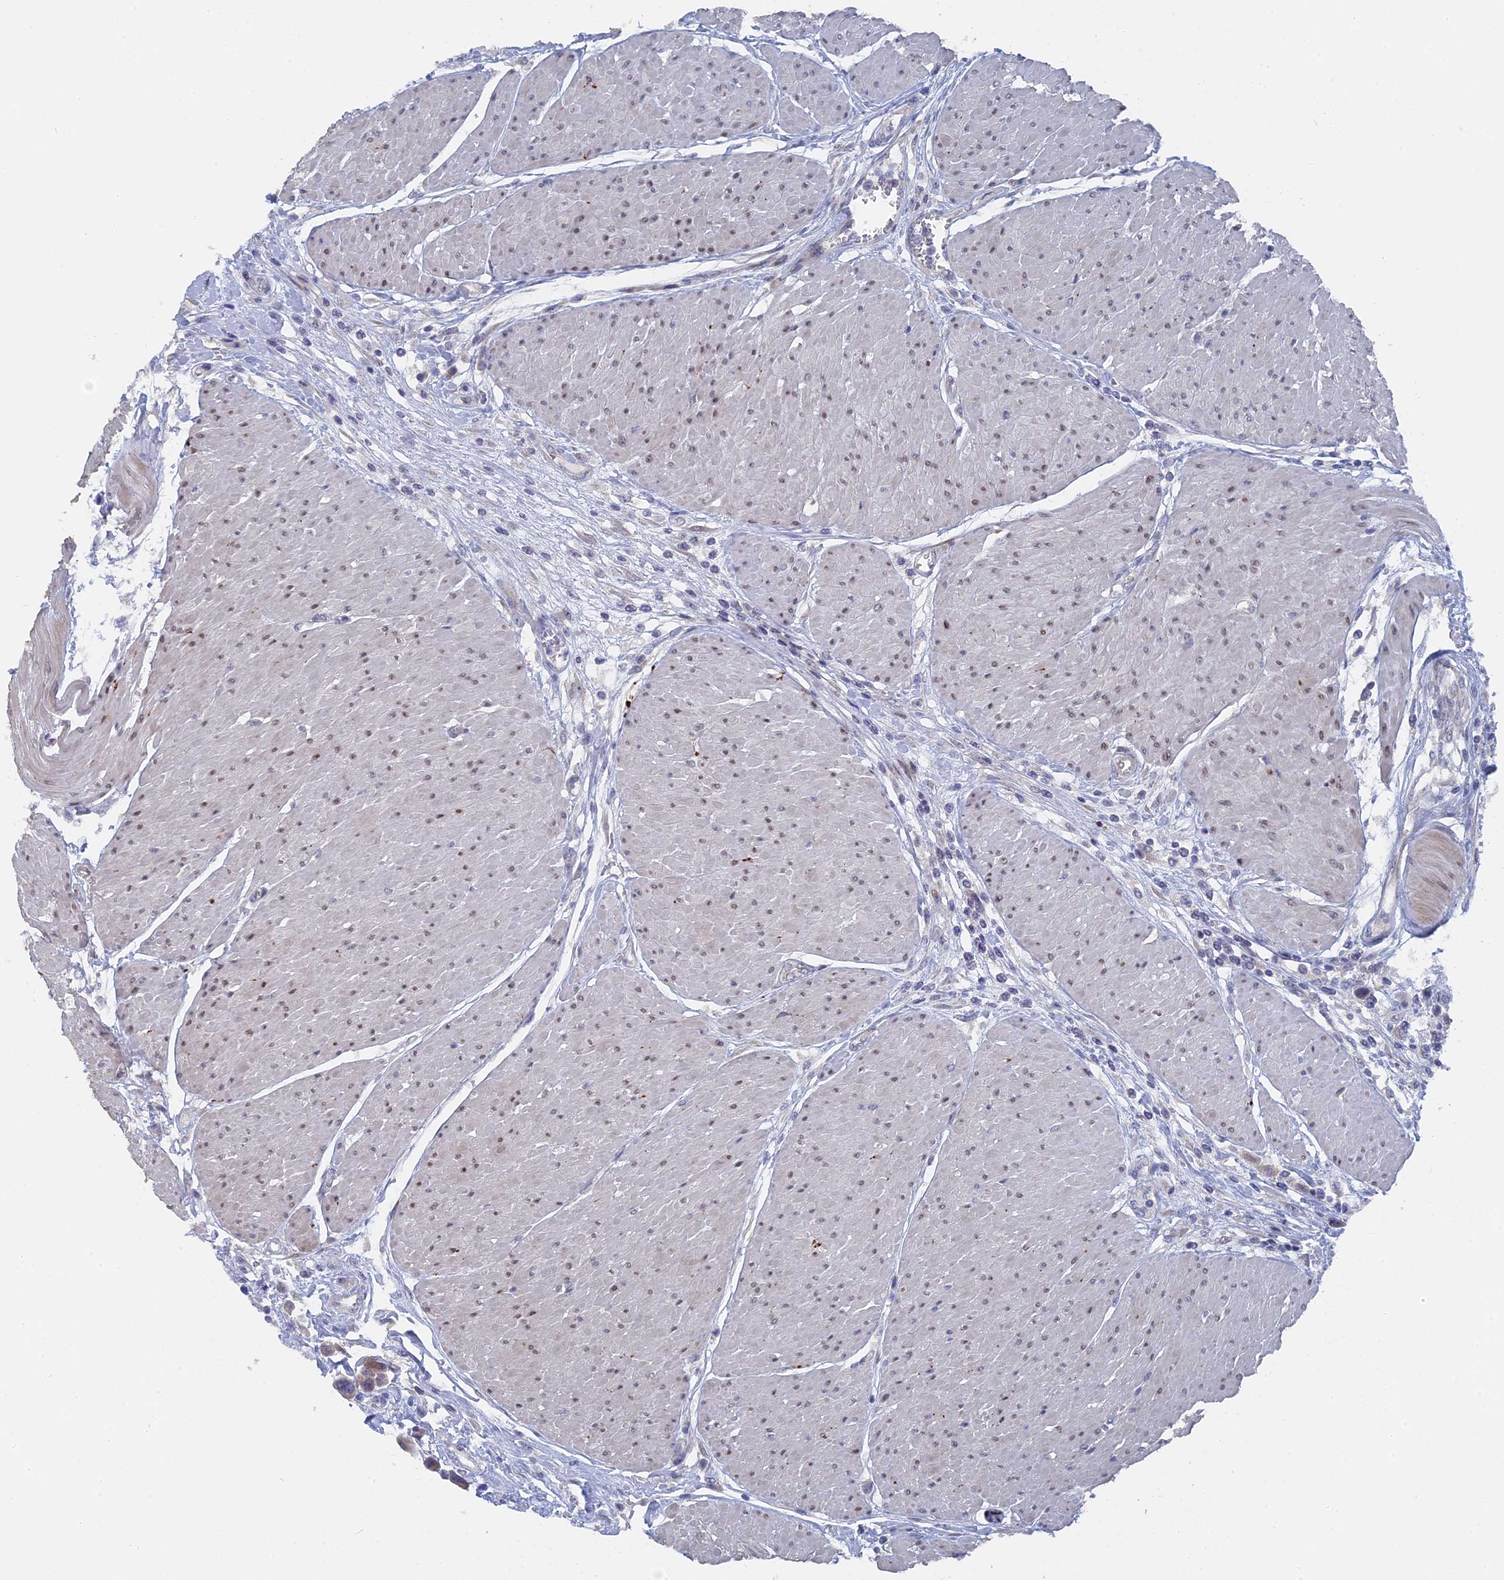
{"staining": {"intensity": "weak", "quantity": "25%-75%", "location": "cytoplasmic/membranous"}, "tissue": "urothelial cancer", "cell_type": "Tumor cells", "image_type": "cancer", "snomed": [{"axis": "morphology", "description": "Urothelial carcinoma, High grade"}, {"axis": "topography", "description": "Urinary bladder"}], "caption": "Human urothelial cancer stained with a brown dye reveals weak cytoplasmic/membranous positive positivity in about 25%-75% of tumor cells.", "gene": "TMEM161A", "patient": {"sex": "male", "age": 50}}